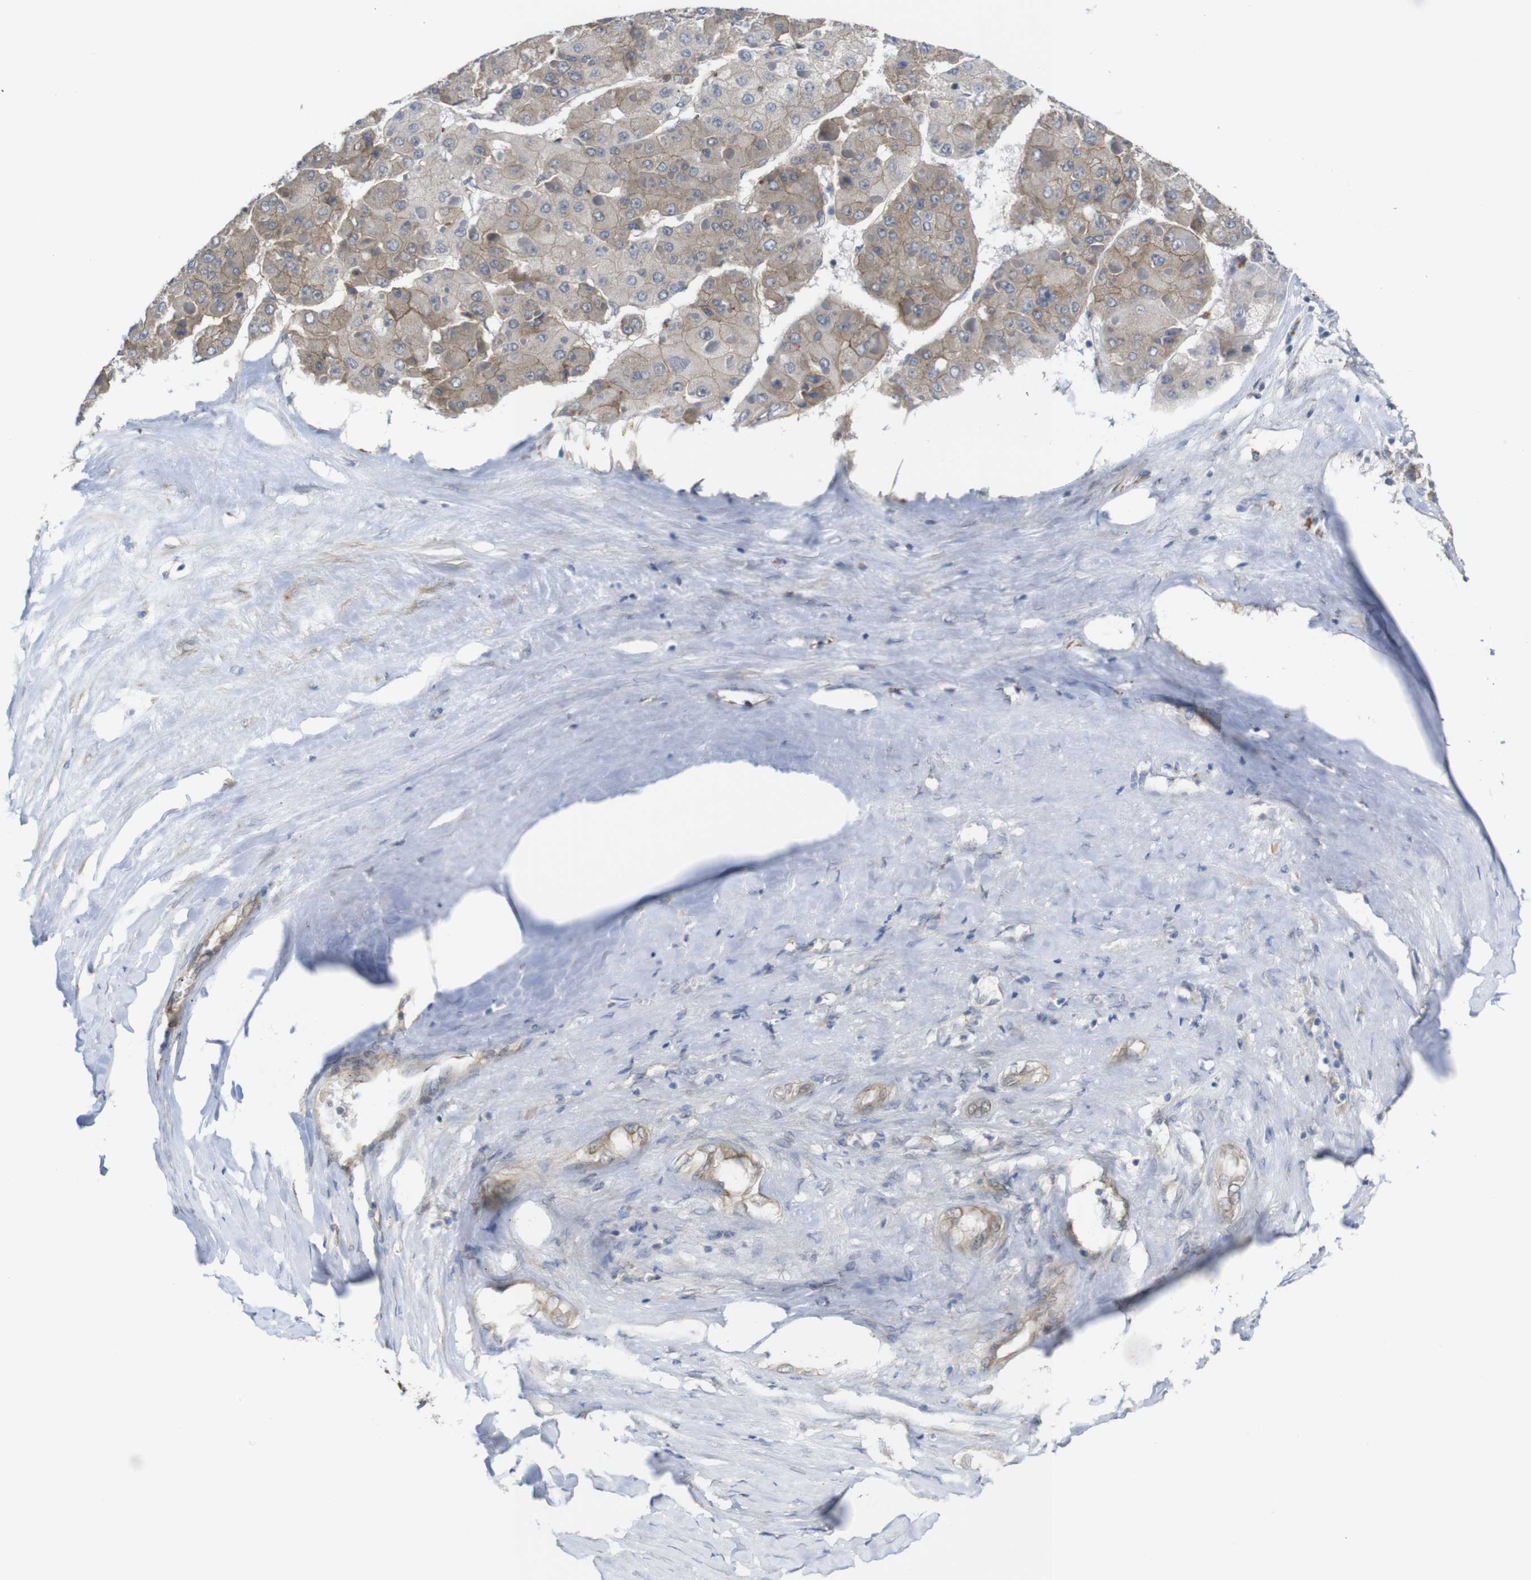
{"staining": {"intensity": "weak", "quantity": ">75%", "location": "cytoplasmic/membranous"}, "tissue": "liver cancer", "cell_type": "Tumor cells", "image_type": "cancer", "snomed": [{"axis": "morphology", "description": "Carcinoma, Hepatocellular, NOS"}, {"axis": "topography", "description": "Liver"}], "caption": "Liver hepatocellular carcinoma tissue displays weak cytoplasmic/membranous staining in approximately >75% of tumor cells", "gene": "ZDHHC5", "patient": {"sex": "female", "age": 73}}